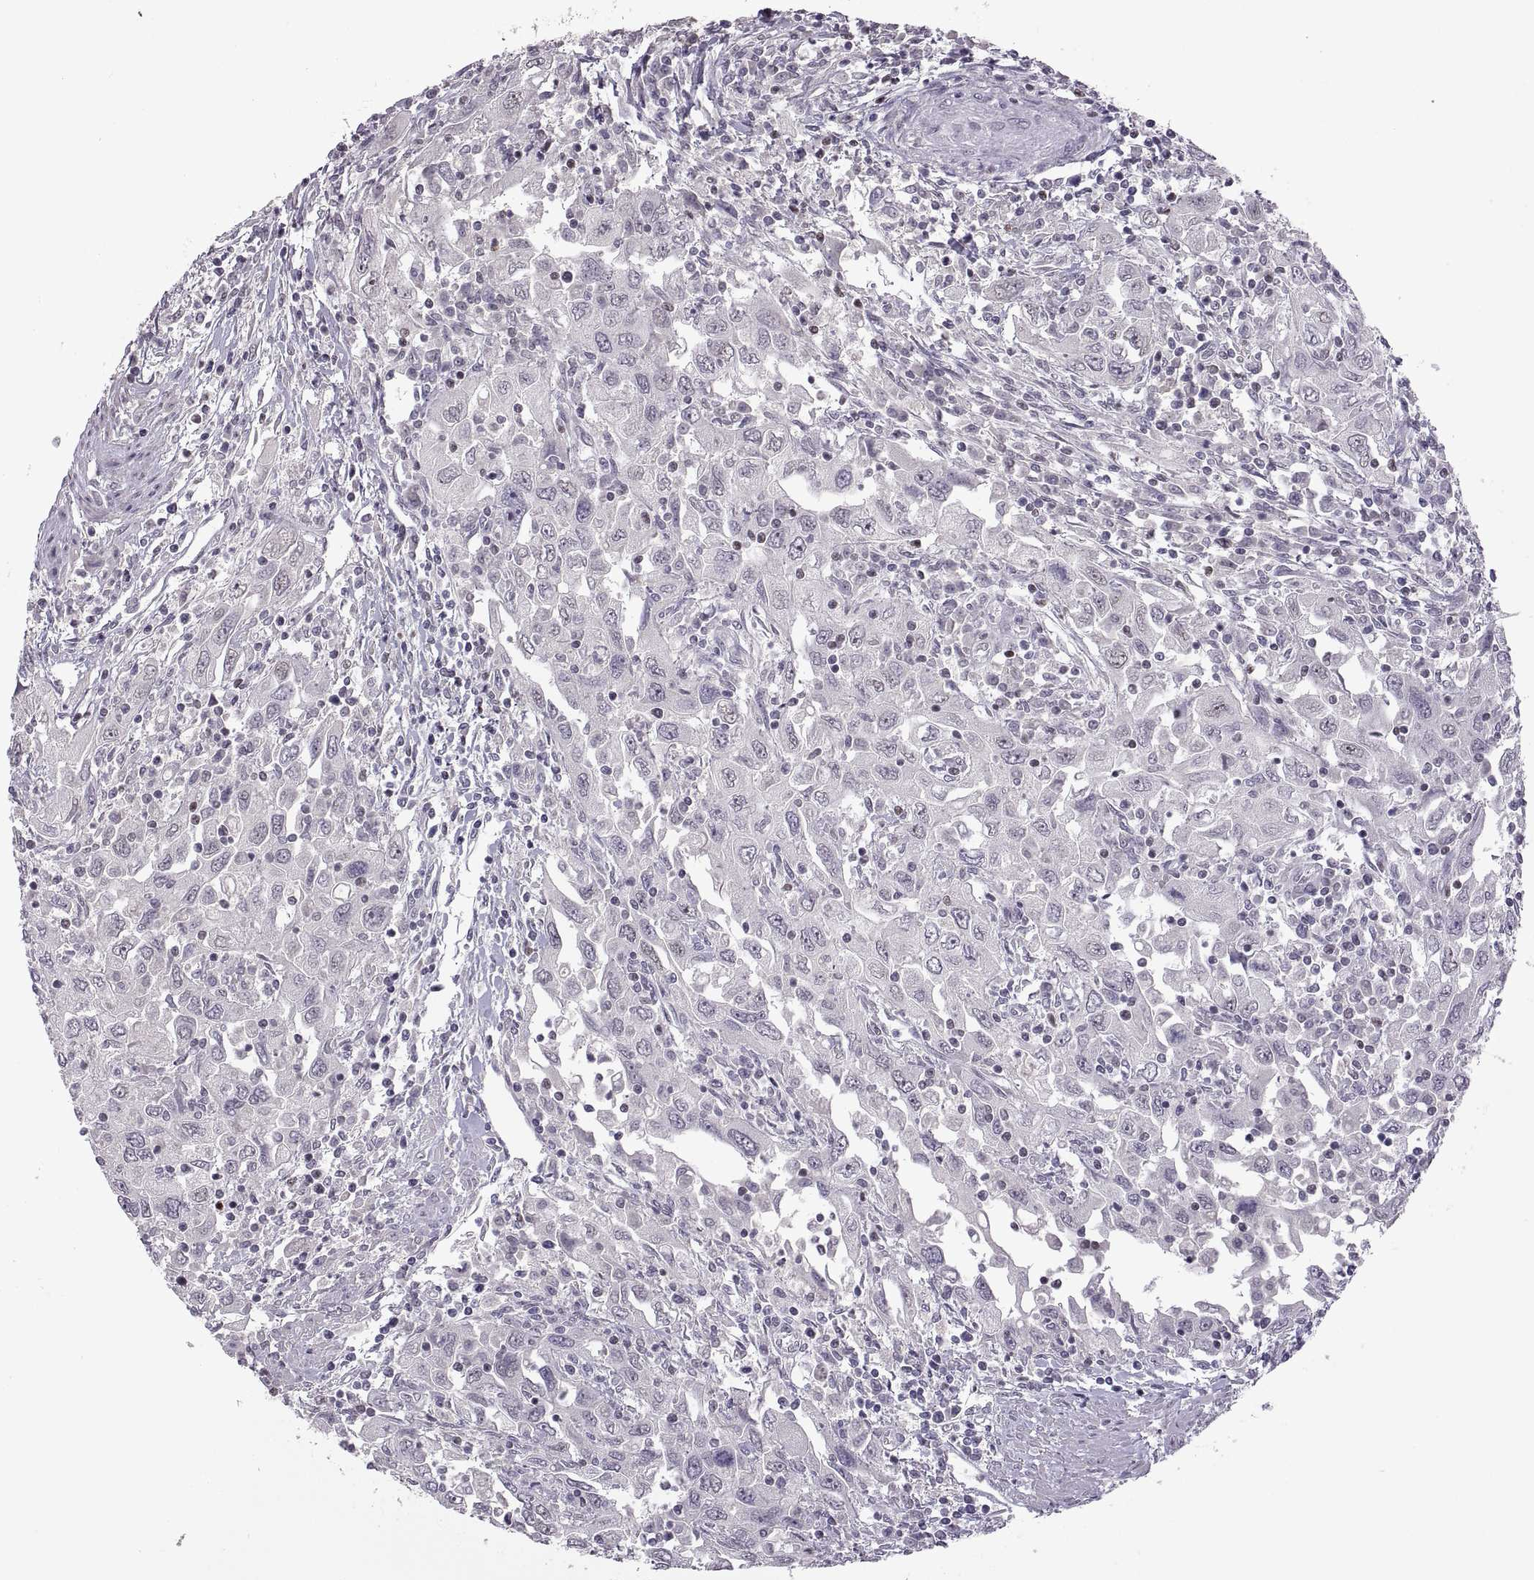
{"staining": {"intensity": "negative", "quantity": "none", "location": "none"}, "tissue": "urothelial cancer", "cell_type": "Tumor cells", "image_type": "cancer", "snomed": [{"axis": "morphology", "description": "Urothelial carcinoma, High grade"}, {"axis": "topography", "description": "Urinary bladder"}], "caption": "DAB immunohistochemical staining of urothelial cancer reveals no significant staining in tumor cells.", "gene": "NEK2", "patient": {"sex": "male", "age": 76}}